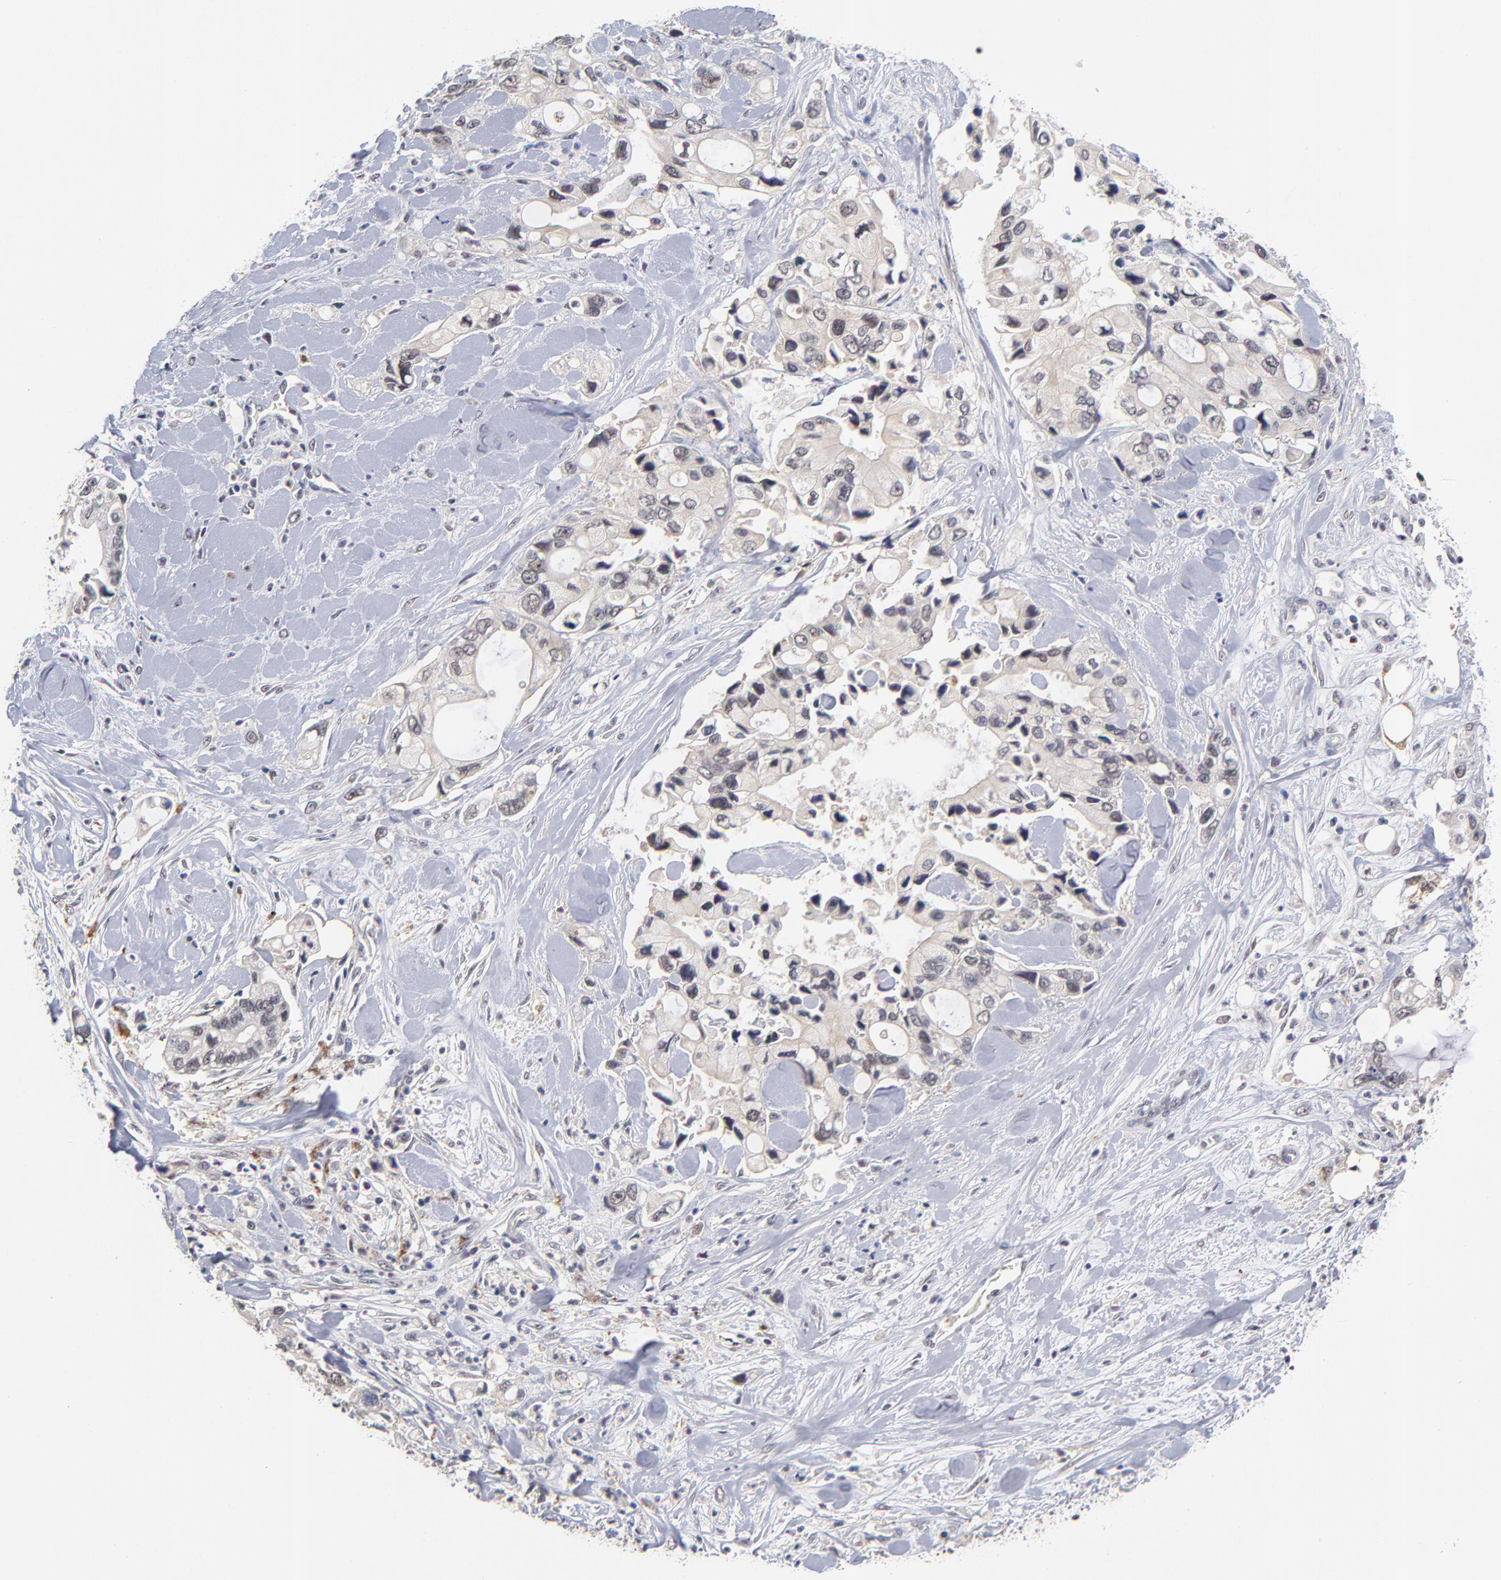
{"staining": {"intensity": "negative", "quantity": "none", "location": "none"}, "tissue": "pancreatic cancer", "cell_type": "Tumor cells", "image_type": "cancer", "snomed": [{"axis": "morphology", "description": "Adenocarcinoma, NOS"}, {"axis": "topography", "description": "Pancreas"}], "caption": "A histopathology image of adenocarcinoma (pancreatic) stained for a protein exhibits no brown staining in tumor cells. (Brightfield microscopy of DAB (3,3'-diaminobenzidine) immunohistochemistry at high magnification).", "gene": "WSB1", "patient": {"sex": "male", "age": 70}}